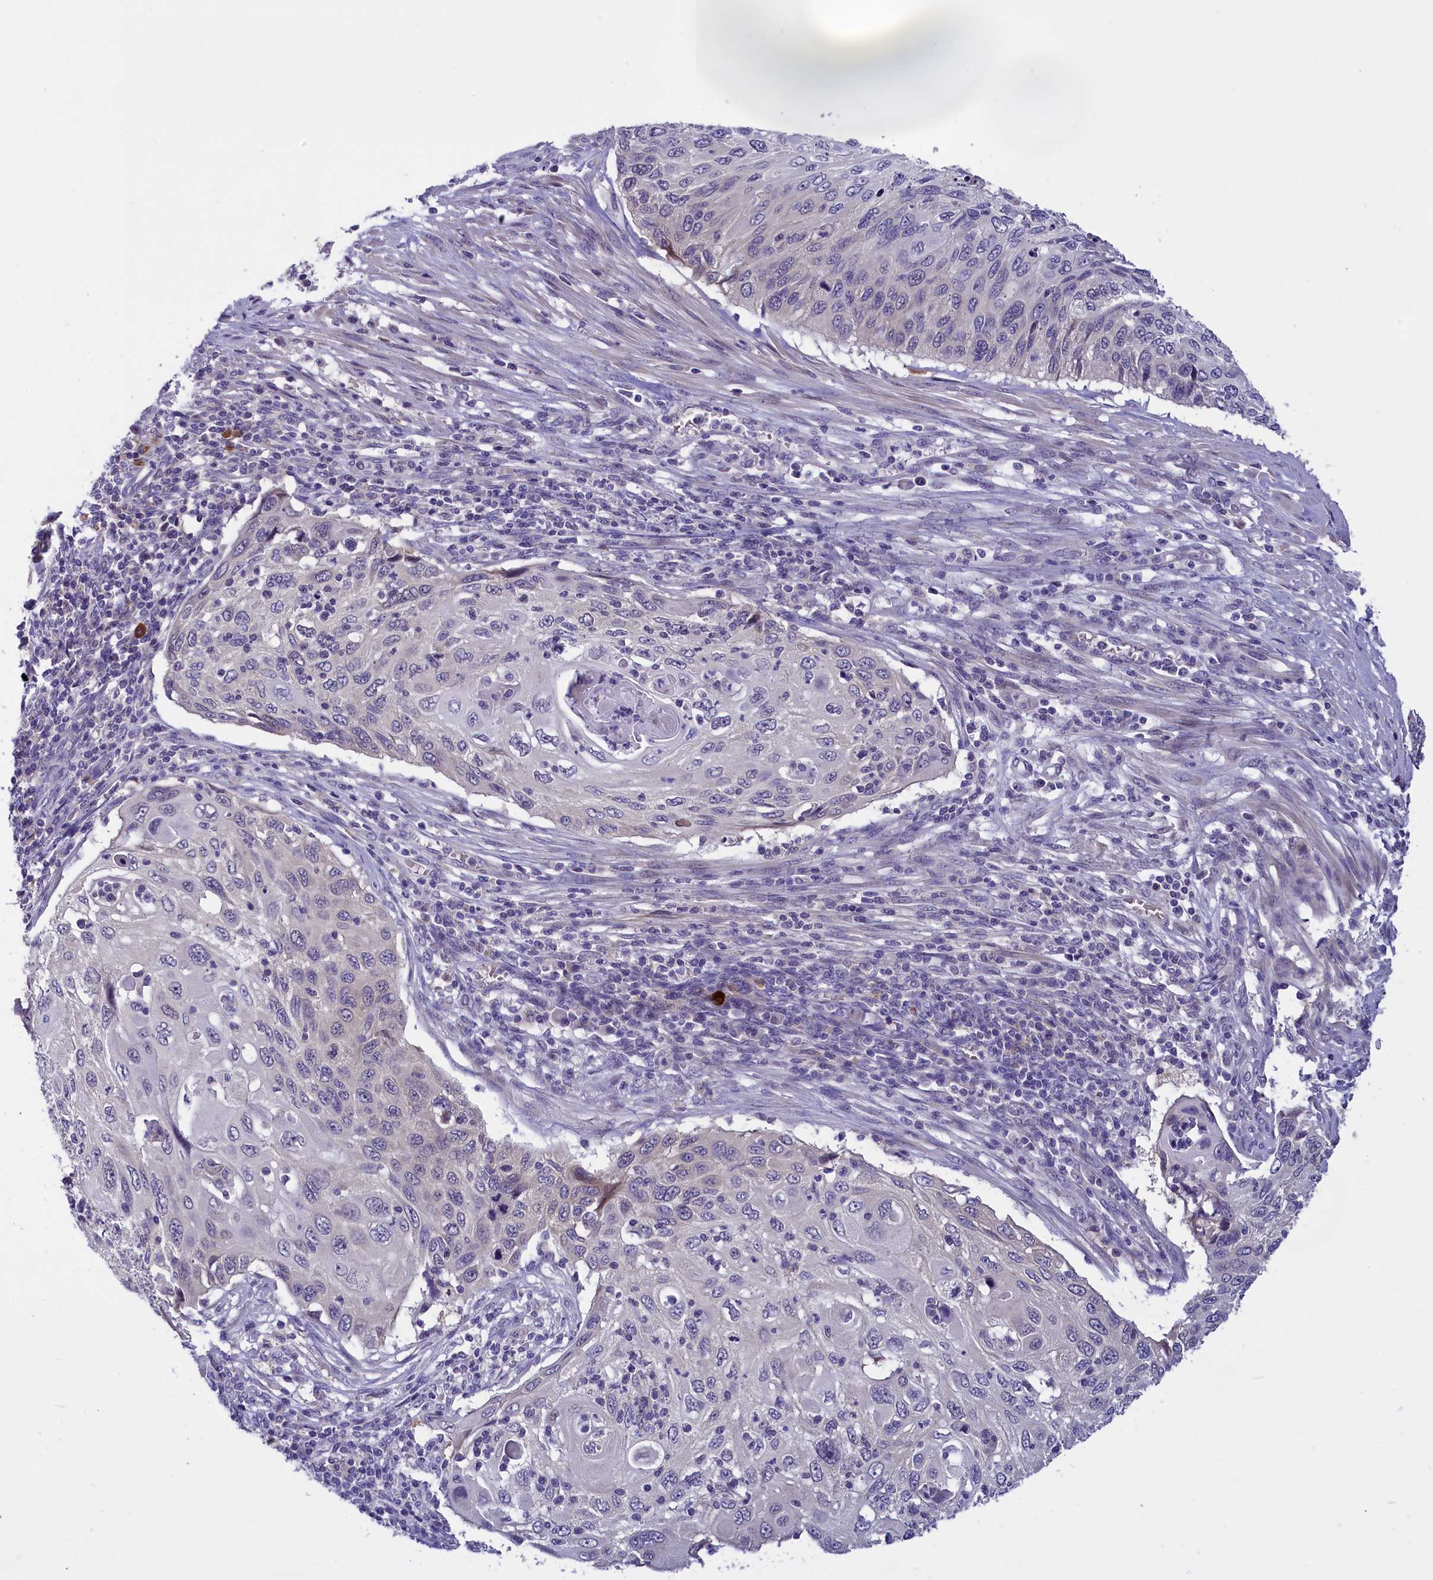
{"staining": {"intensity": "negative", "quantity": "none", "location": "none"}, "tissue": "cervical cancer", "cell_type": "Tumor cells", "image_type": "cancer", "snomed": [{"axis": "morphology", "description": "Squamous cell carcinoma, NOS"}, {"axis": "topography", "description": "Cervix"}], "caption": "Image shows no protein expression in tumor cells of cervical cancer (squamous cell carcinoma) tissue.", "gene": "ENPP6", "patient": {"sex": "female", "age": 70}}